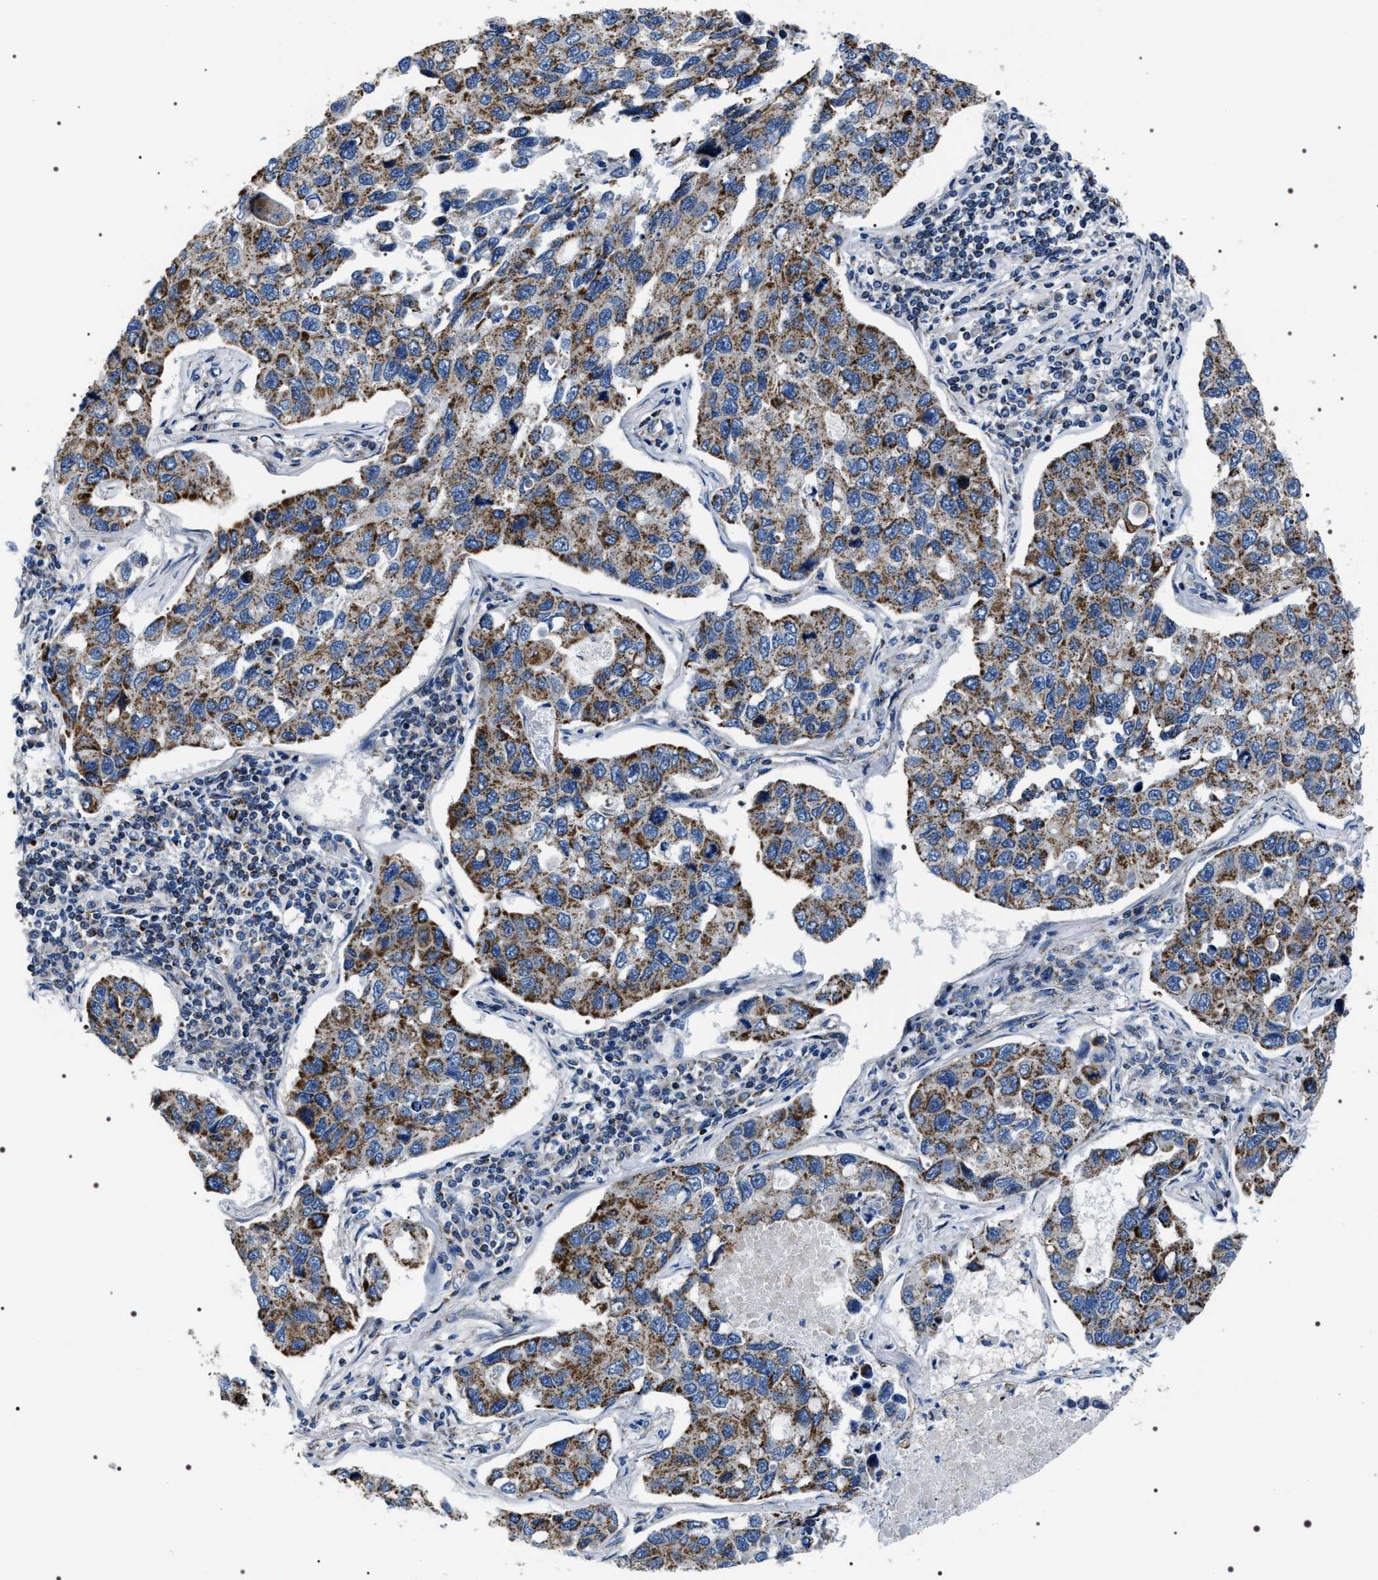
{"staining": {"intensity": "moderate", "quantity": ">75%", "location": "cytoplasmic/membranous"}, "tissue": "lung cancer", "cell_type": "Tumor cells", "image_type": "cancer", "snomed": [{"axis": "morphology", "description": "Adenocarcinoma, NOS"}, {"axis": "topography", "description": "Lung"}], "caption": "There is medium levels of moderate cytoplasmic/membranous positivity in tumor cells of lung cancer (adenocarcinoma), as demonstrated by immunohistochemical staining (brown color).", "gene": "NTMT1", "patient": {"sex": "male", "age": 64}}